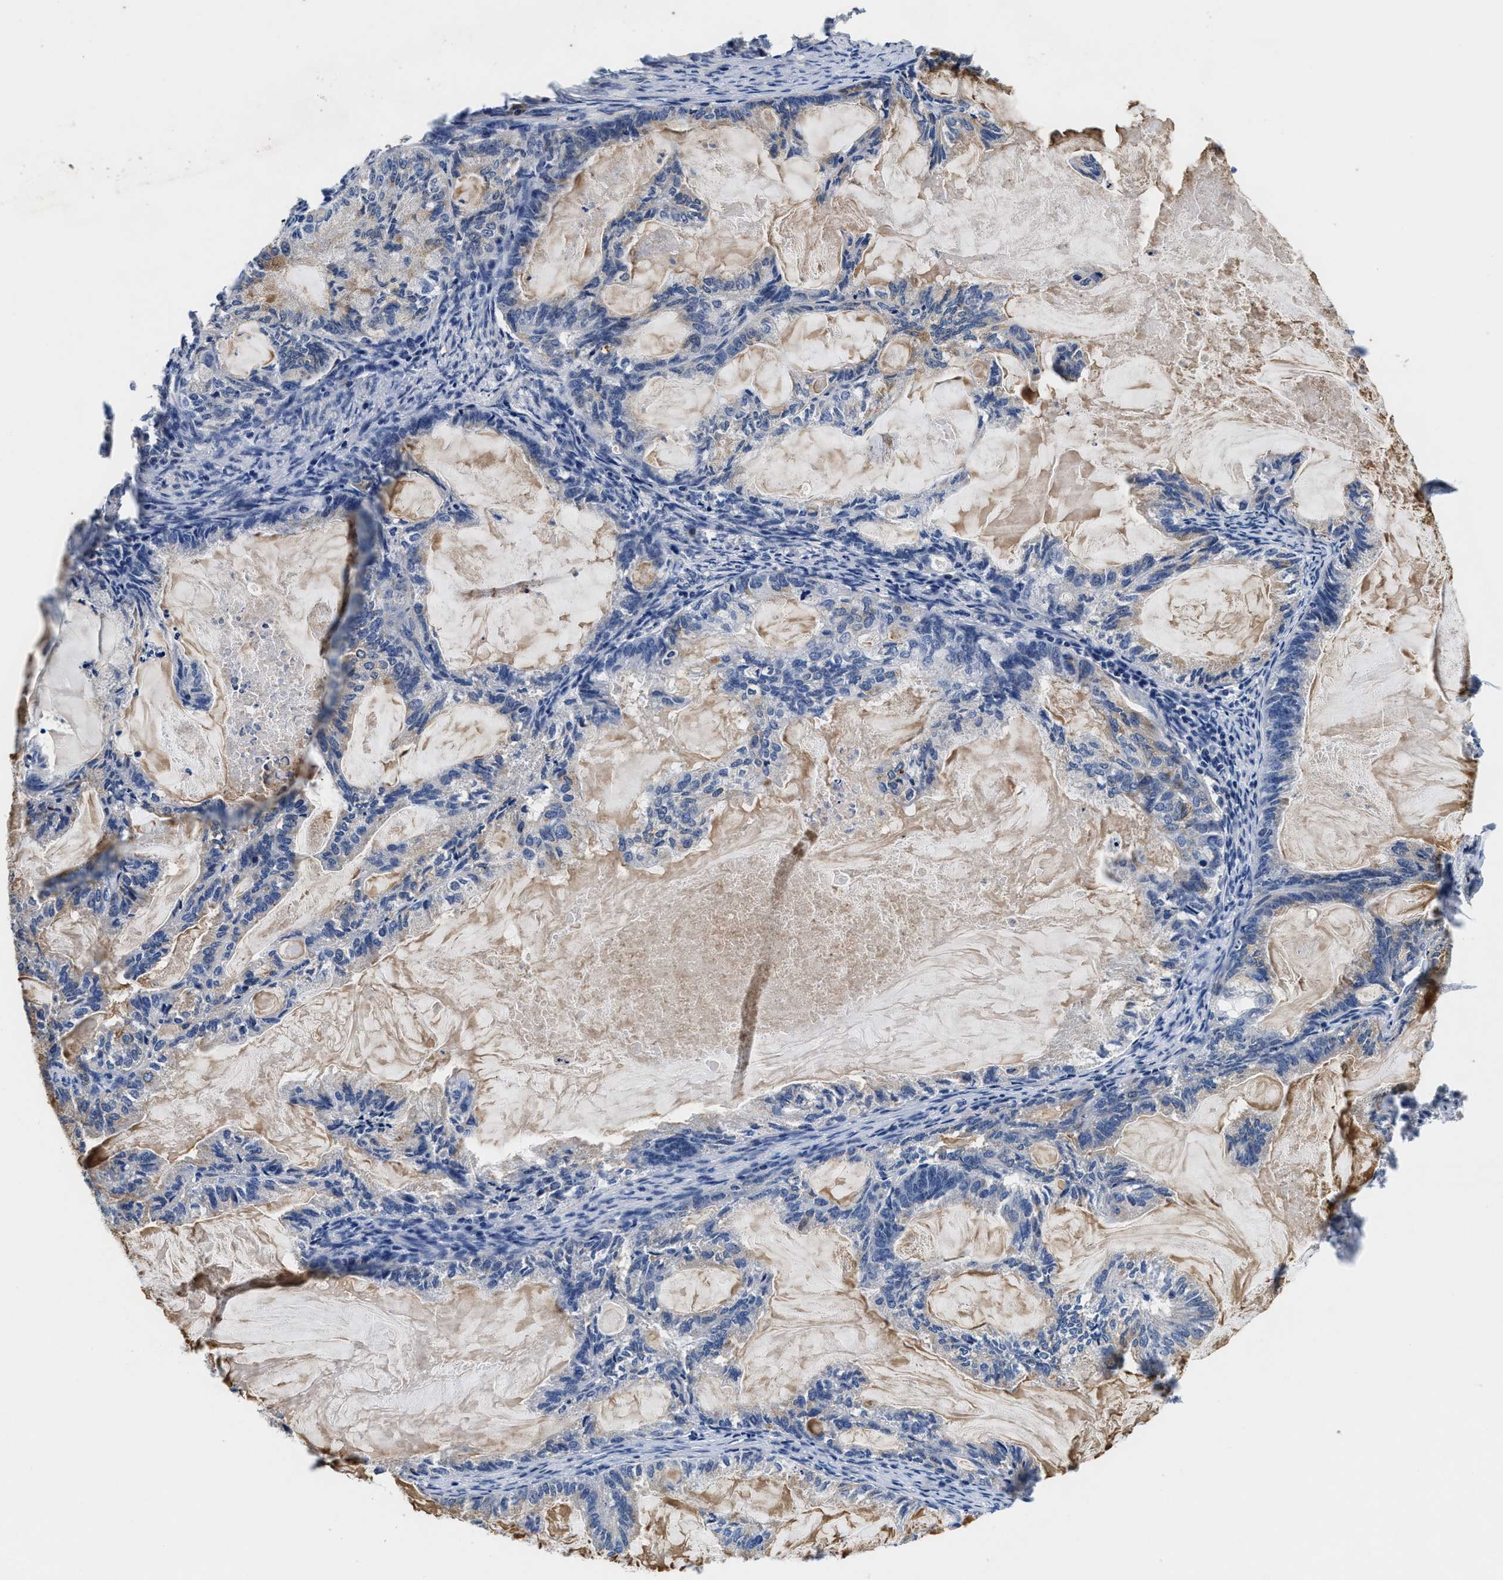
{"staining": {"intensity": "negative", "quantity": "none", "location": "none"}, "tissue": "endometrial cancer", "cell_type": "Tumor cells", "image_type": "cancer", "snomed": [{"axis": "morphology", "description": "Adenocarcinoma, NOS"}, {"axis": "topography", "description": "Endometrium"}], "caption": "Immunohistochemistry (IHC) image of neoplastic tissue: human endometrial cancer stained with DAB exhibits no significant protein expression in tumor cells.", "gene": "PHPT1", "patient": {"sex": "female", "age": 86}}